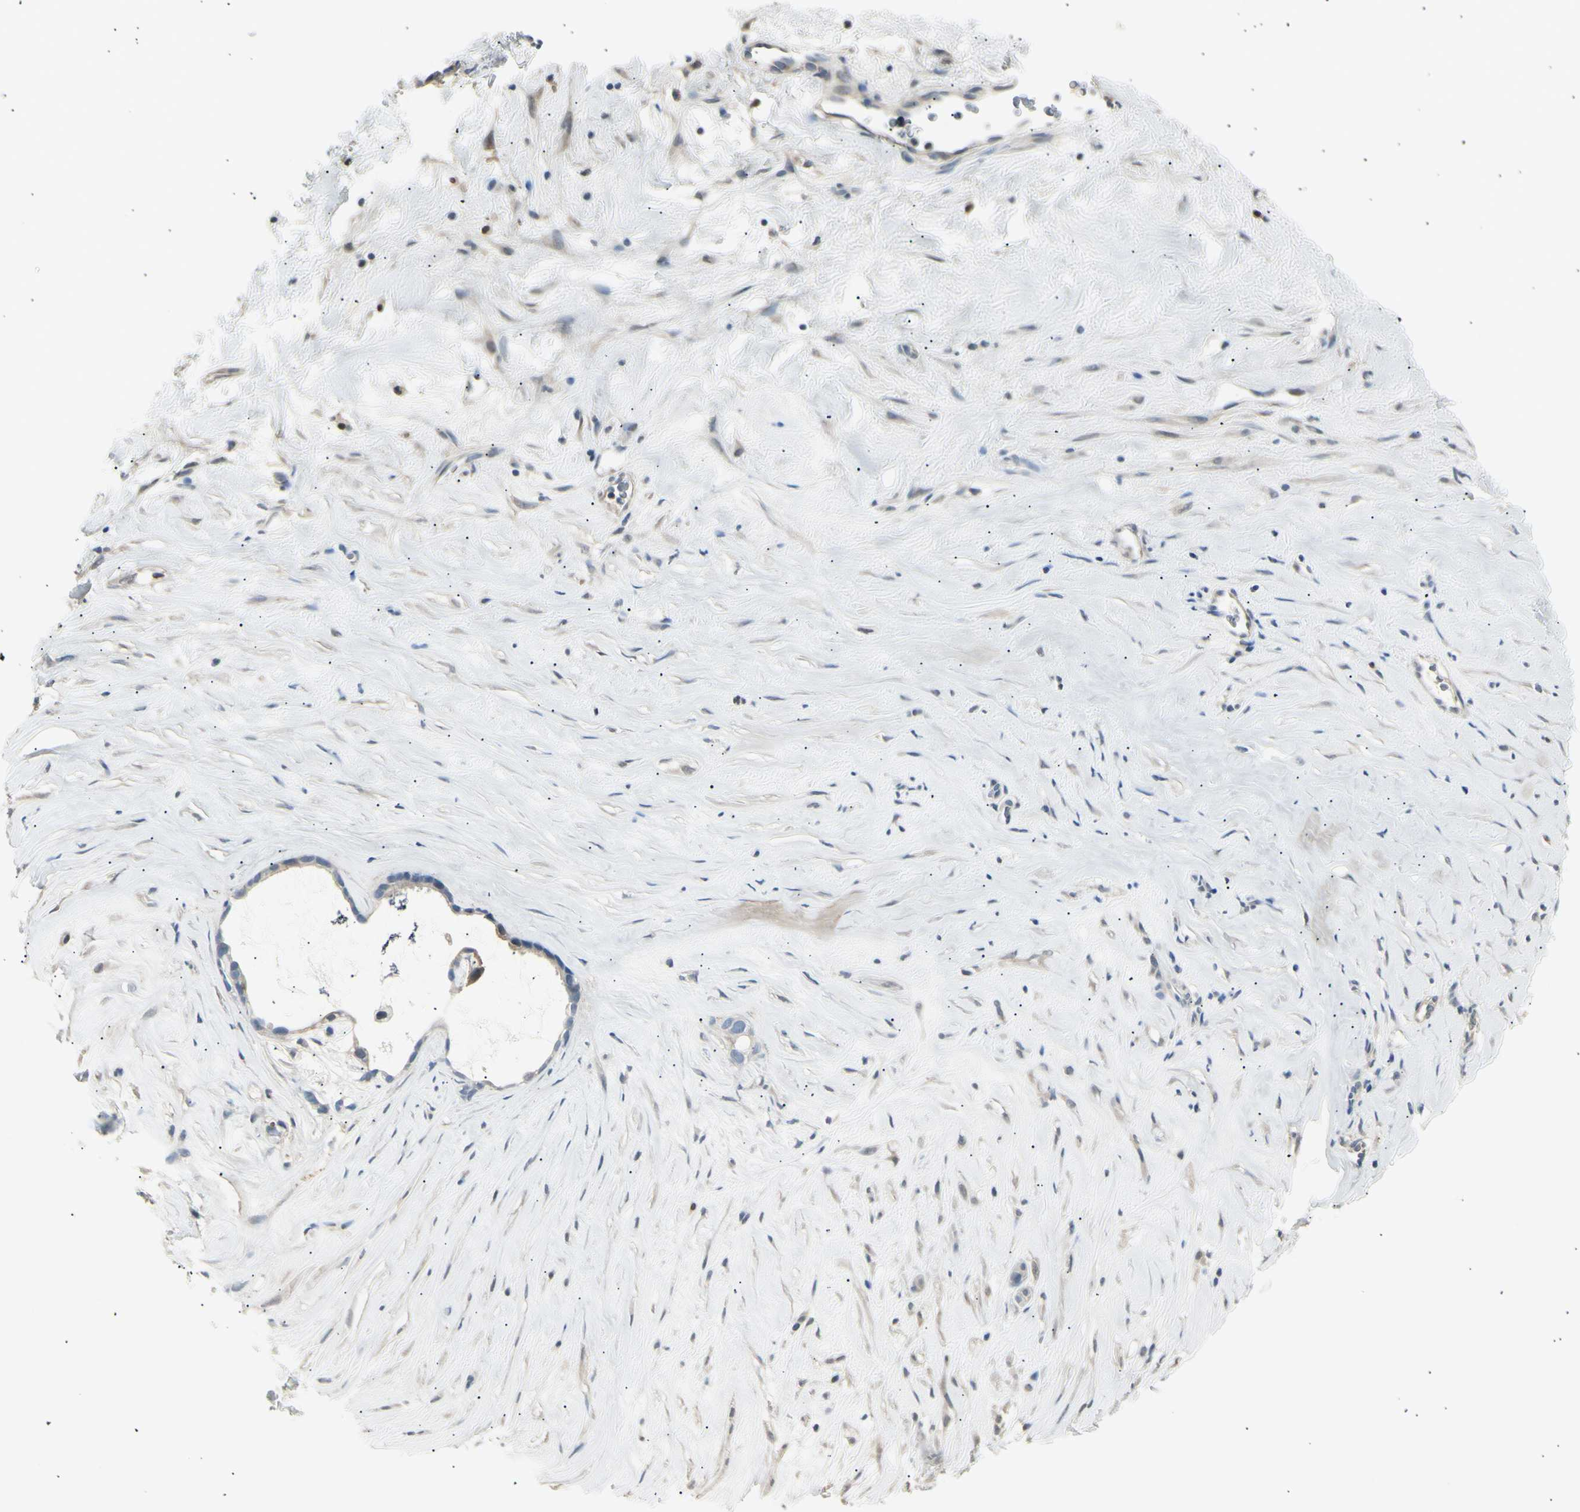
{"staining": {"intensity": "weak", "quantity": ">75%", "location": "cytoplasmic/membranous"}, "tissue": "liver cancer", "cell_type": "Tumor cells", "image_type": "cancer", "snomed": [{"axis": "morphology", "description": "Cholangiocarcinoma"}, {"axis": "topography", "description": "Liver"}], "caption": "Cholangiocarcinoma (liver) was stained to show a protein in brown. There is low levels of weak cytoplasmic/membranous staining in about >75% of tumor cells.", "gene": "LHPP", "patient": {"sex": "female", "age": 65}}